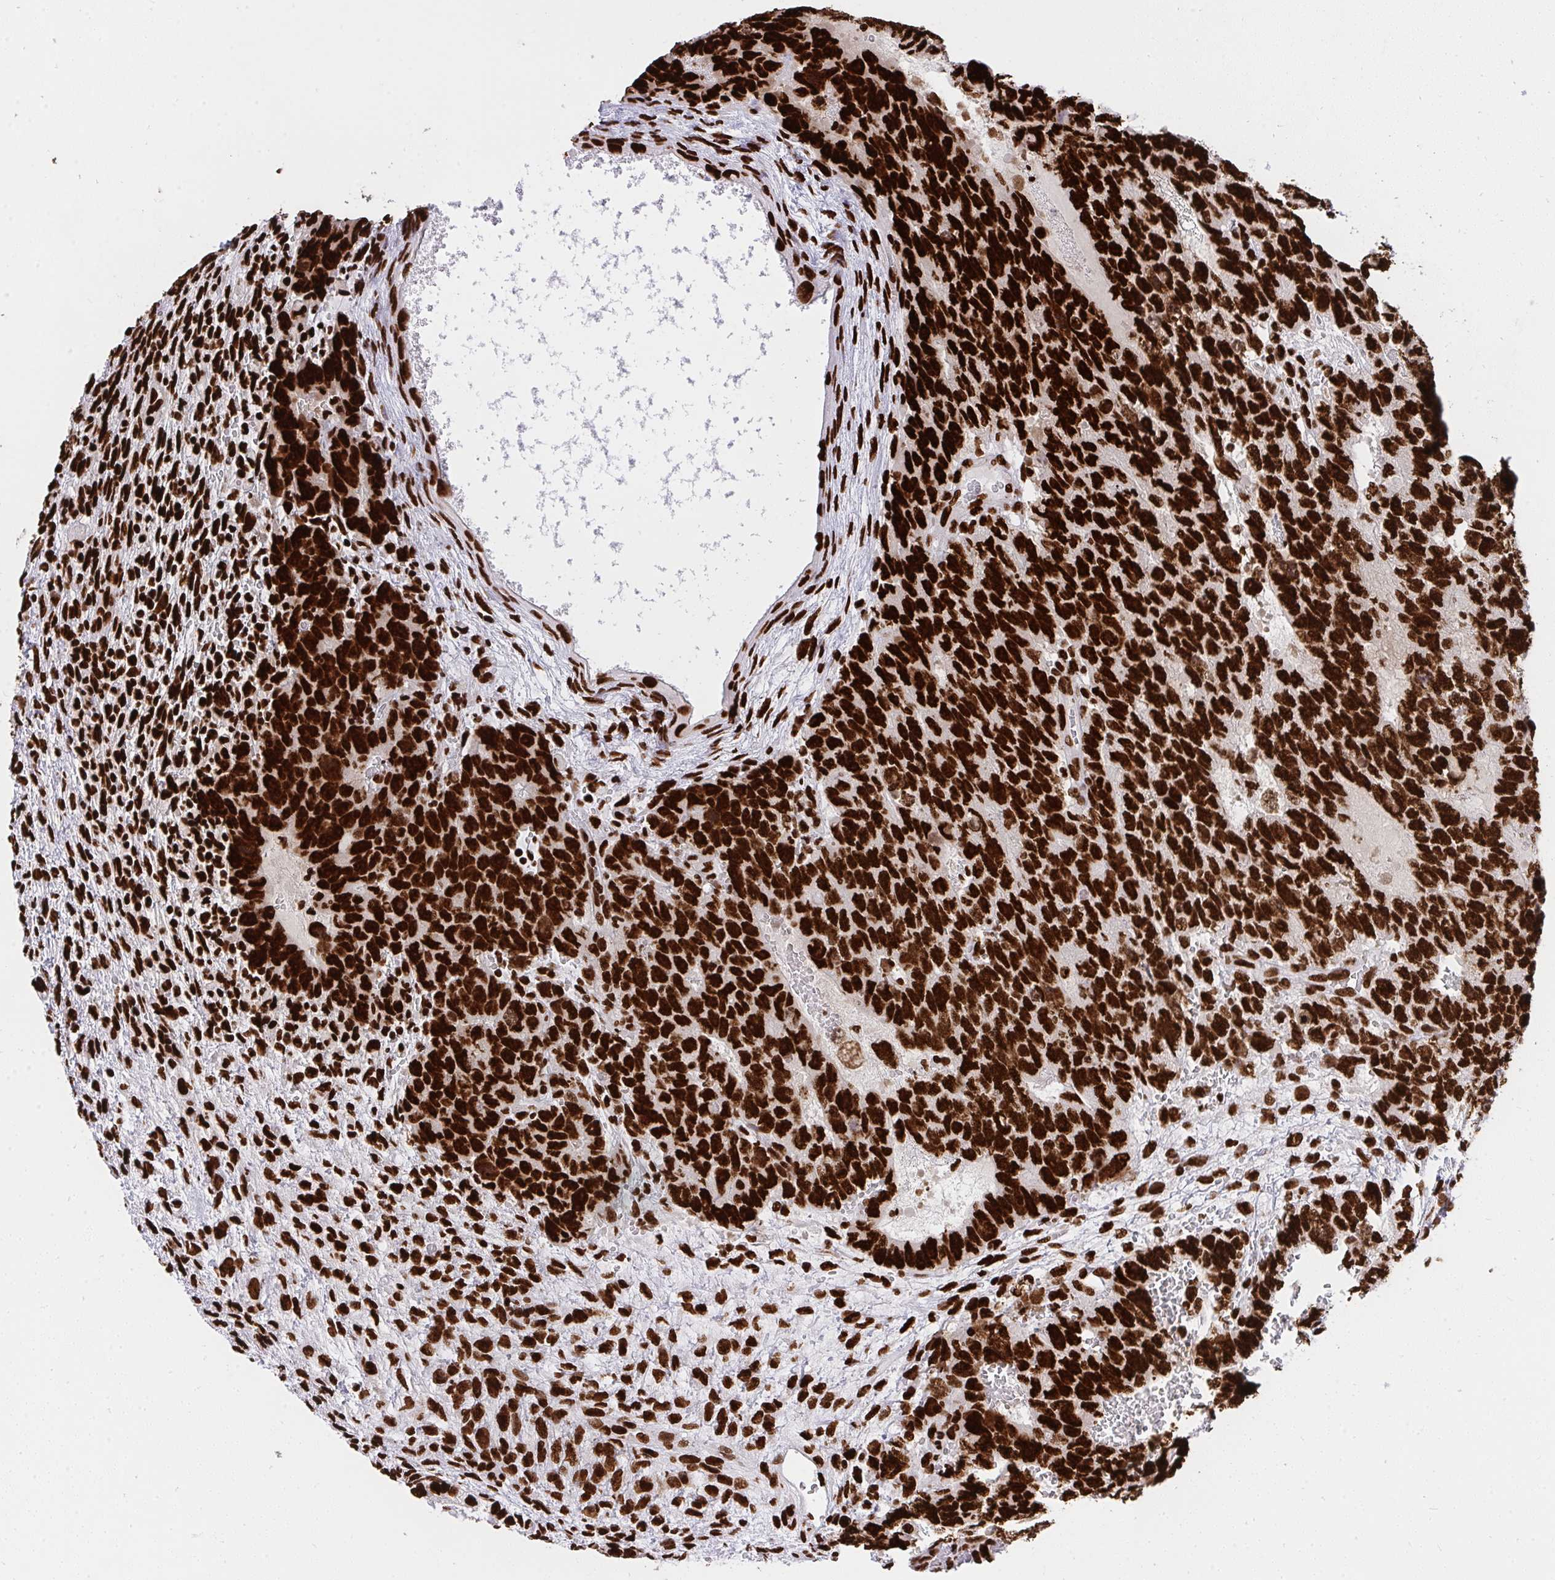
{"staining": {"intensity": "strong", "quantity": ">75%", "location": "nuclear"}, "tissue": "testis cancer", "cell_type": "Tumor cells", "image_type": "cancer", "snomed": [{"axis": "morphology", "description": "Carcinoma, Embryonal, NOS"}, {"axis": "topography", "description": "Testis"}], "caption": "Immunohistochemical staining of human embryonal carcinoma (testis) demonstrates high levels of strong nuclear expression in approximately >75% of tumor cells.", "gene": "HNRNPL", "patient": {"sex": "male", "age": 26}}